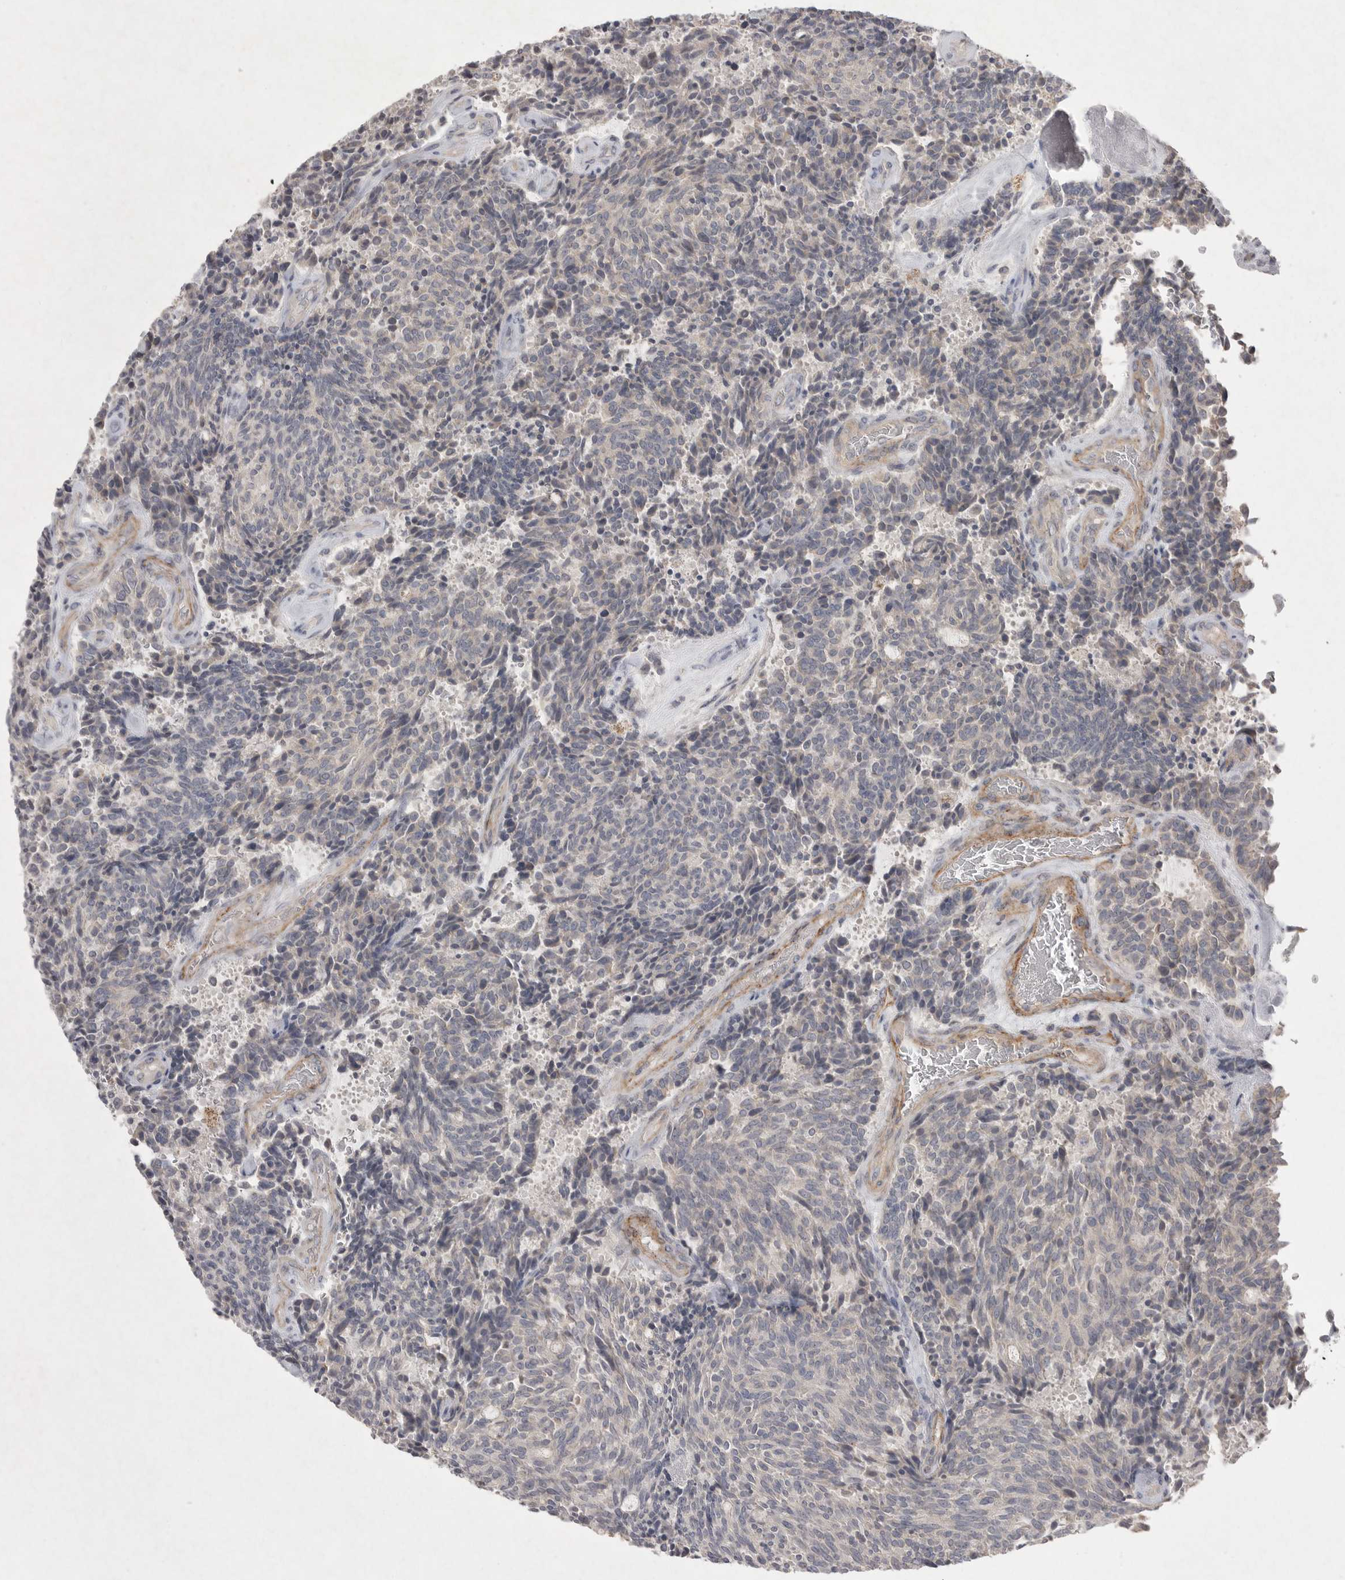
{"staining": {"intensity": "negative", "quantity": "none", "location": "none"}, "tissue": "carcinoid", "cell_type": "Tumor cells", "image_type": "cancer", "snomed": [{"axis": "morphology", "description": "Carcinoid, malignant, NOS"}, {"axis": "topography", "description": "Pancreas"}], "caption": "This is an immunohistochemistry (IHC) histopathology image of human carcinoid. There is no positivity in tumor cells.", "gene": "VANGL2", "patient": {"sex": "female", "age": 54}}